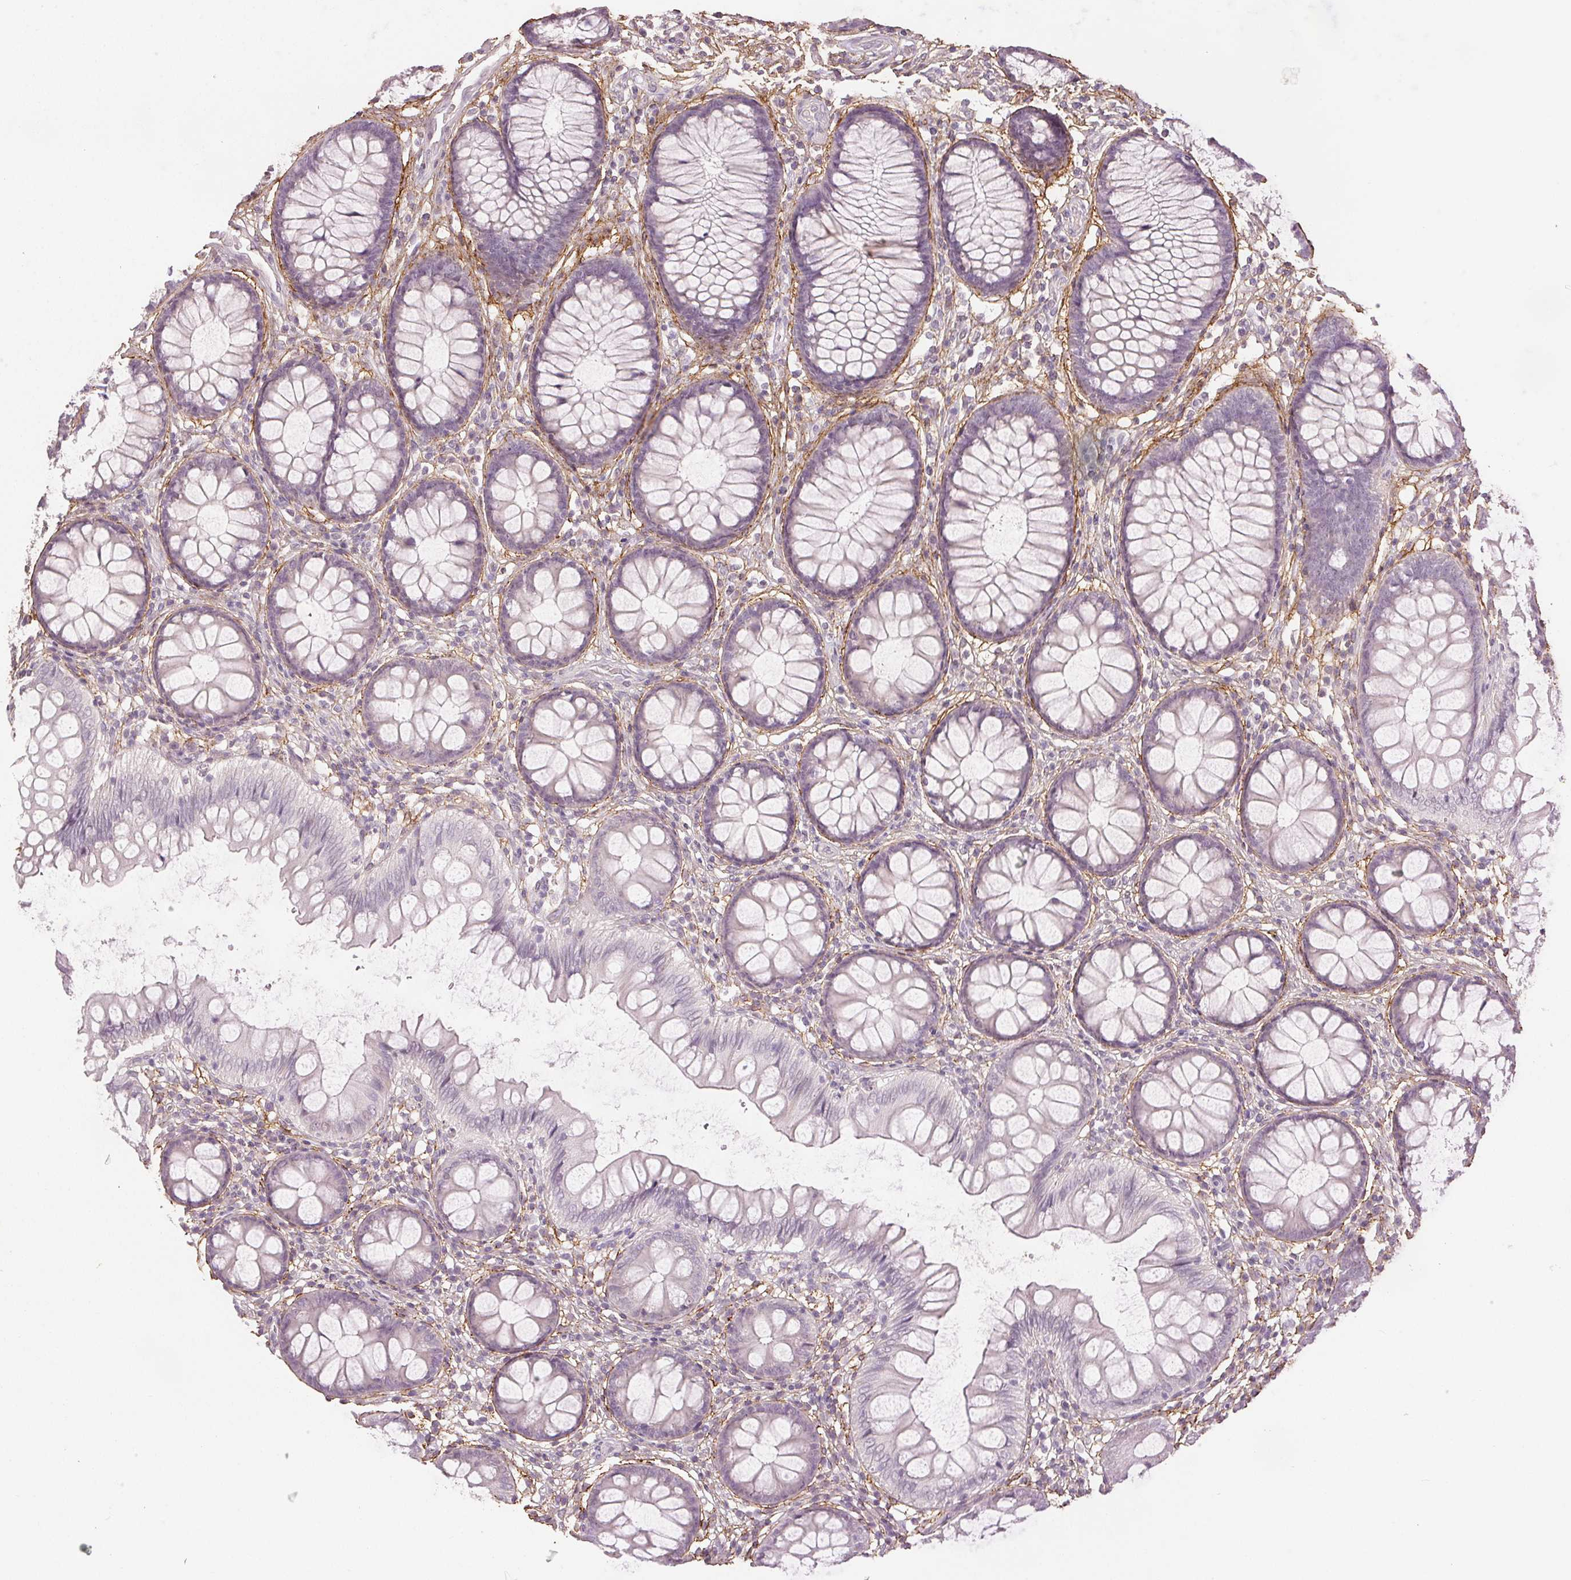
{"staining": {"intensity": "negative", "quantity": "none", "location": "none"}, "tissue": "colon", "cell_type": "Endothelial cells", "image_type": "normal", "snomed": [{"axis": "morphology", "description": "Normal tissue, NOS"}, {"axis": "morphology", "description": "Adenoma, NOS"}, {"axis": "topography", "description": "Soft tissue"}, {"axis": "topography", "description": "Colon"}], "caption": "Immunohistochemistry of unremarkable human colon exhibits no staining in endothelial cells. (Brightfield microscopy of DAB immunohistochemistry (IHC) at high magnification).", "gene": "FBN1", "patient": {"sex": "male", "age": 47}}